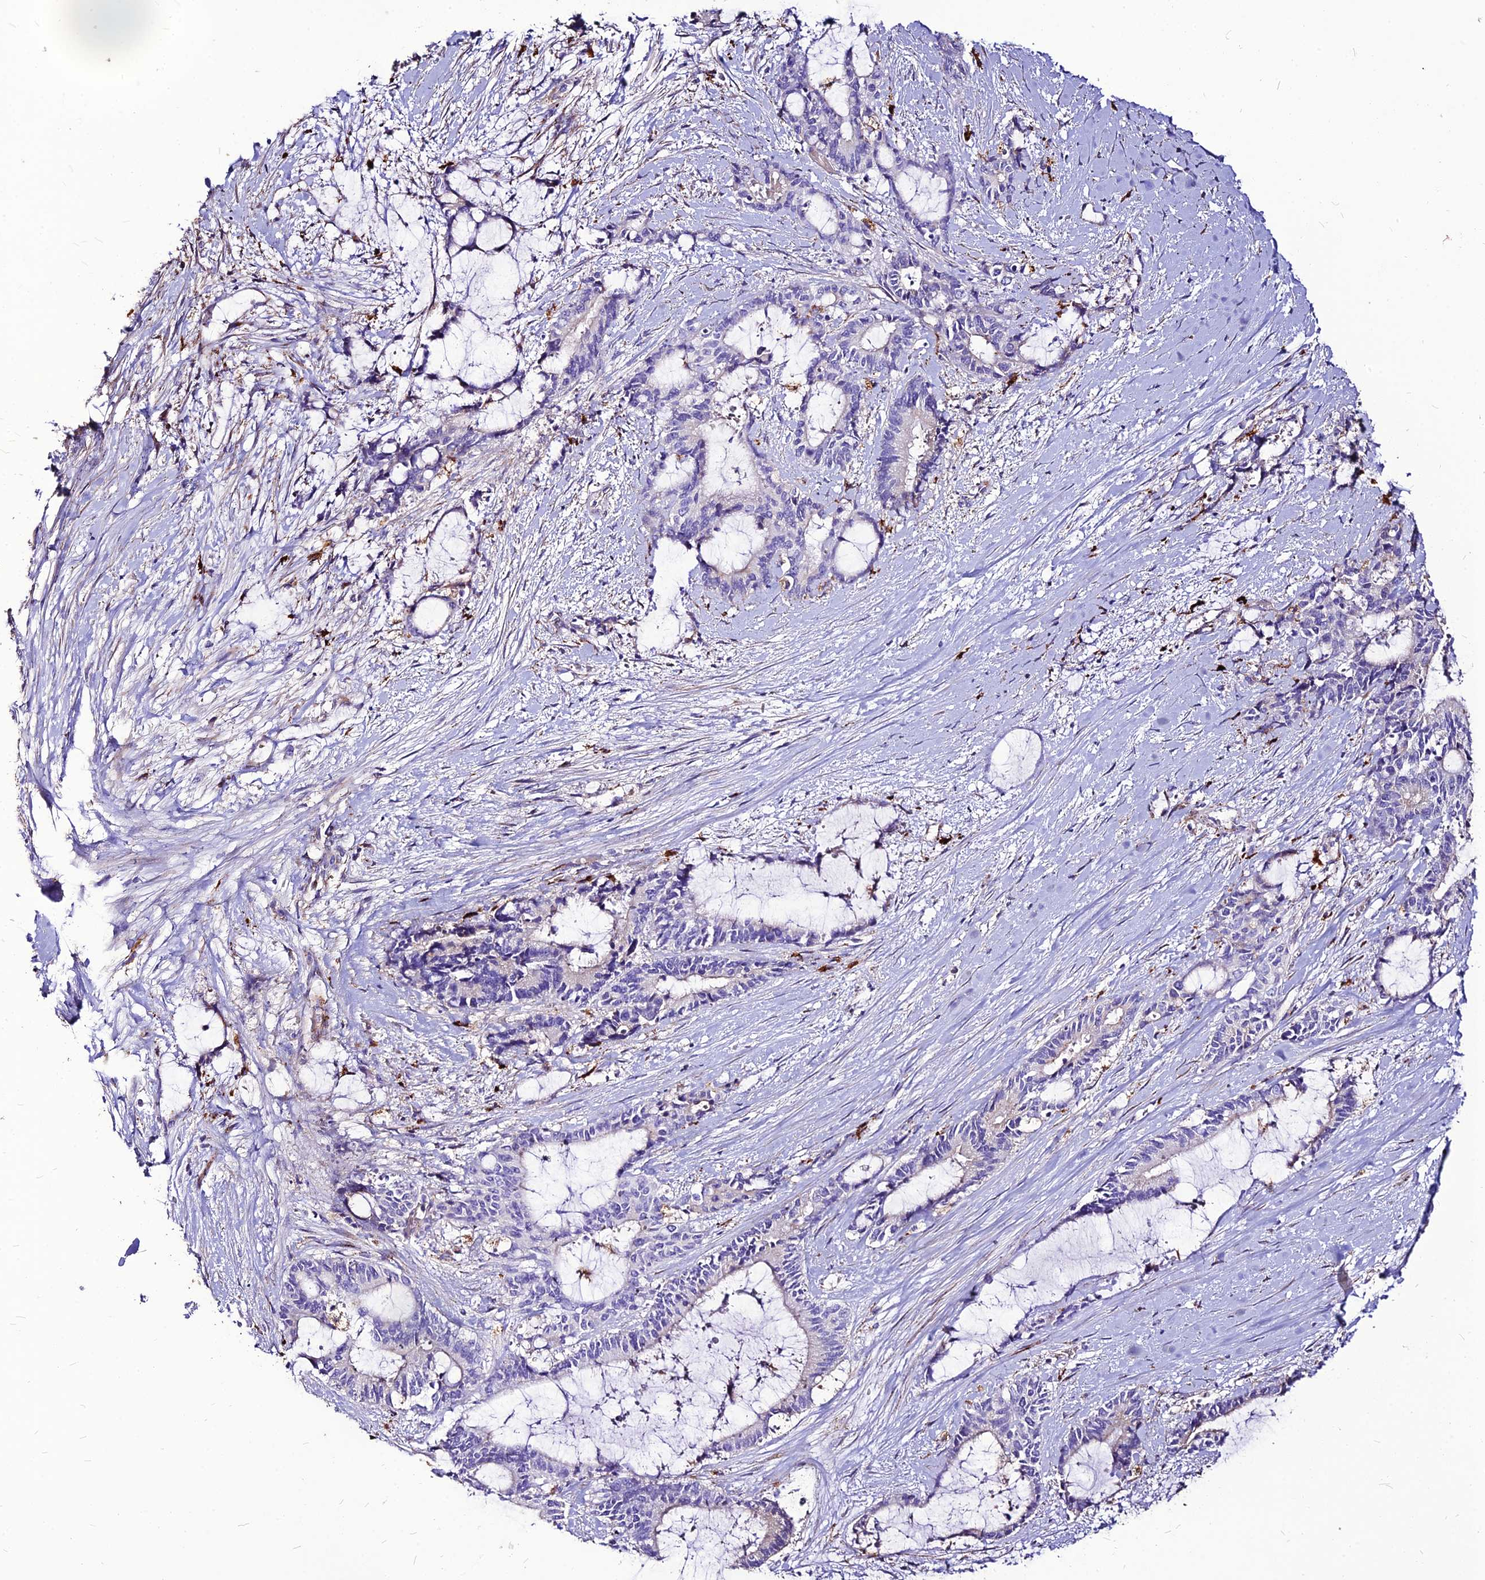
{"staining": {"intensity": "negative", "quantity": "none", "location": "none"}, "tissue": "liver cancer", "cell_type": "Tumor cells", "image_type": "cancer", "snomed": [{"axis": "morphology", "description": "Normal tissue, NOS"}, {"axis": "morphology", "description": "Cholangiocarcinoma"}, {"axis": "topography", "description": "Liver"}, {"axis": "topography", "description": "Peripheral nerve tissue"}], "caption": "Liver cancer was stained to show a protein in brown. There is no significant staining in tumor cells.", "gene": "RIMOC1", "patient": {"sex": "female", "age": 73}}